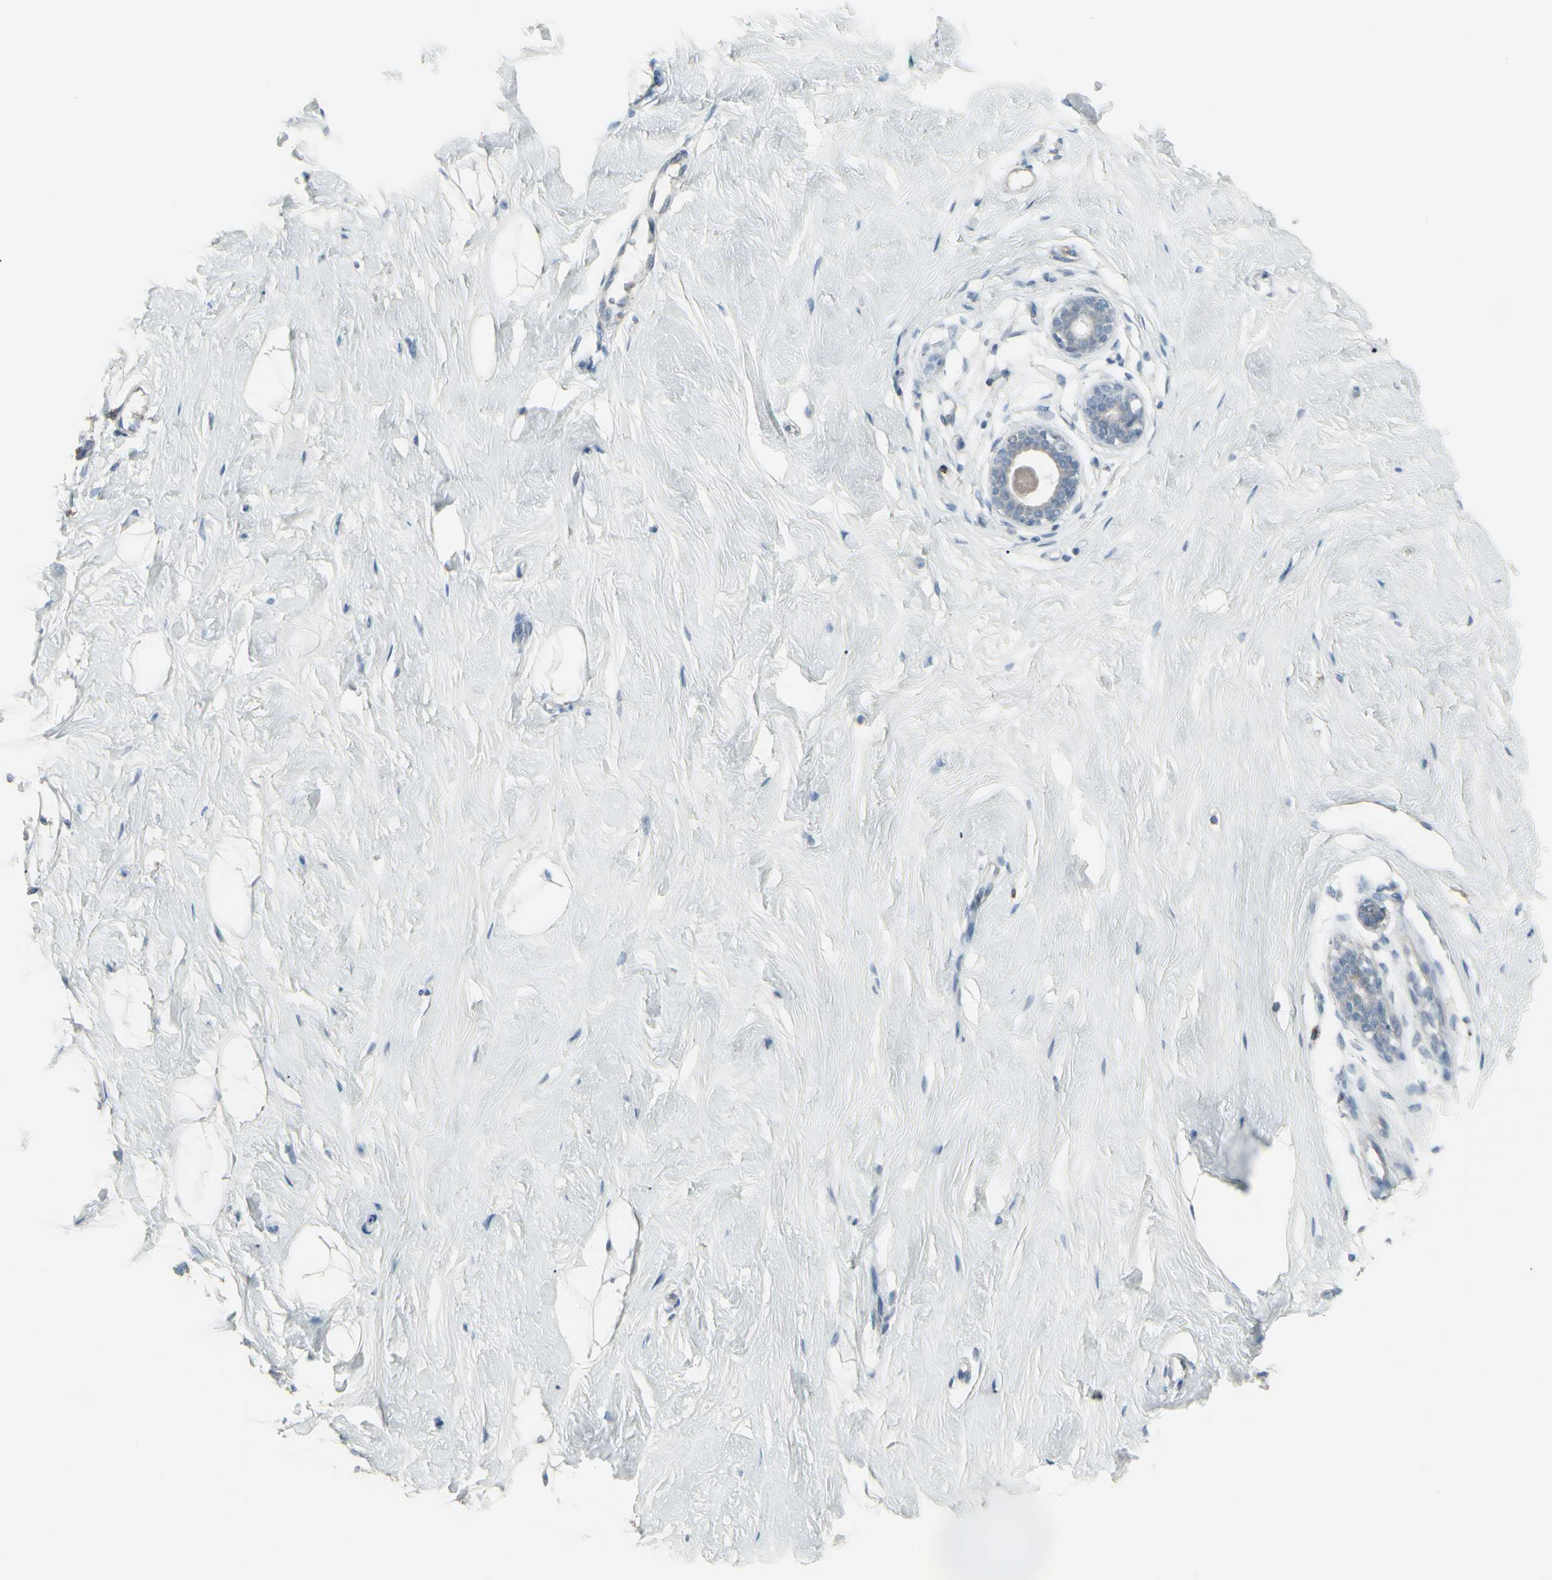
{"staining": {"intensity": "negative", "quantity": "none", "location": "none"}, "tissue": "breast", "cell_type": "Adipocytes", "image_type": "normal", "snomed": [{"axis": "morphology", "description": "Normal tissue, NOS"}, {"axis": "topography", "description": "Breast"}], "caption": "Immunohistochemistry image of unremarkable human breast stained for a protein (brown), which exhibits no expression in adipocytes.", "gene": "CD79B", "patient": {"sex": "female", "age": 23}}